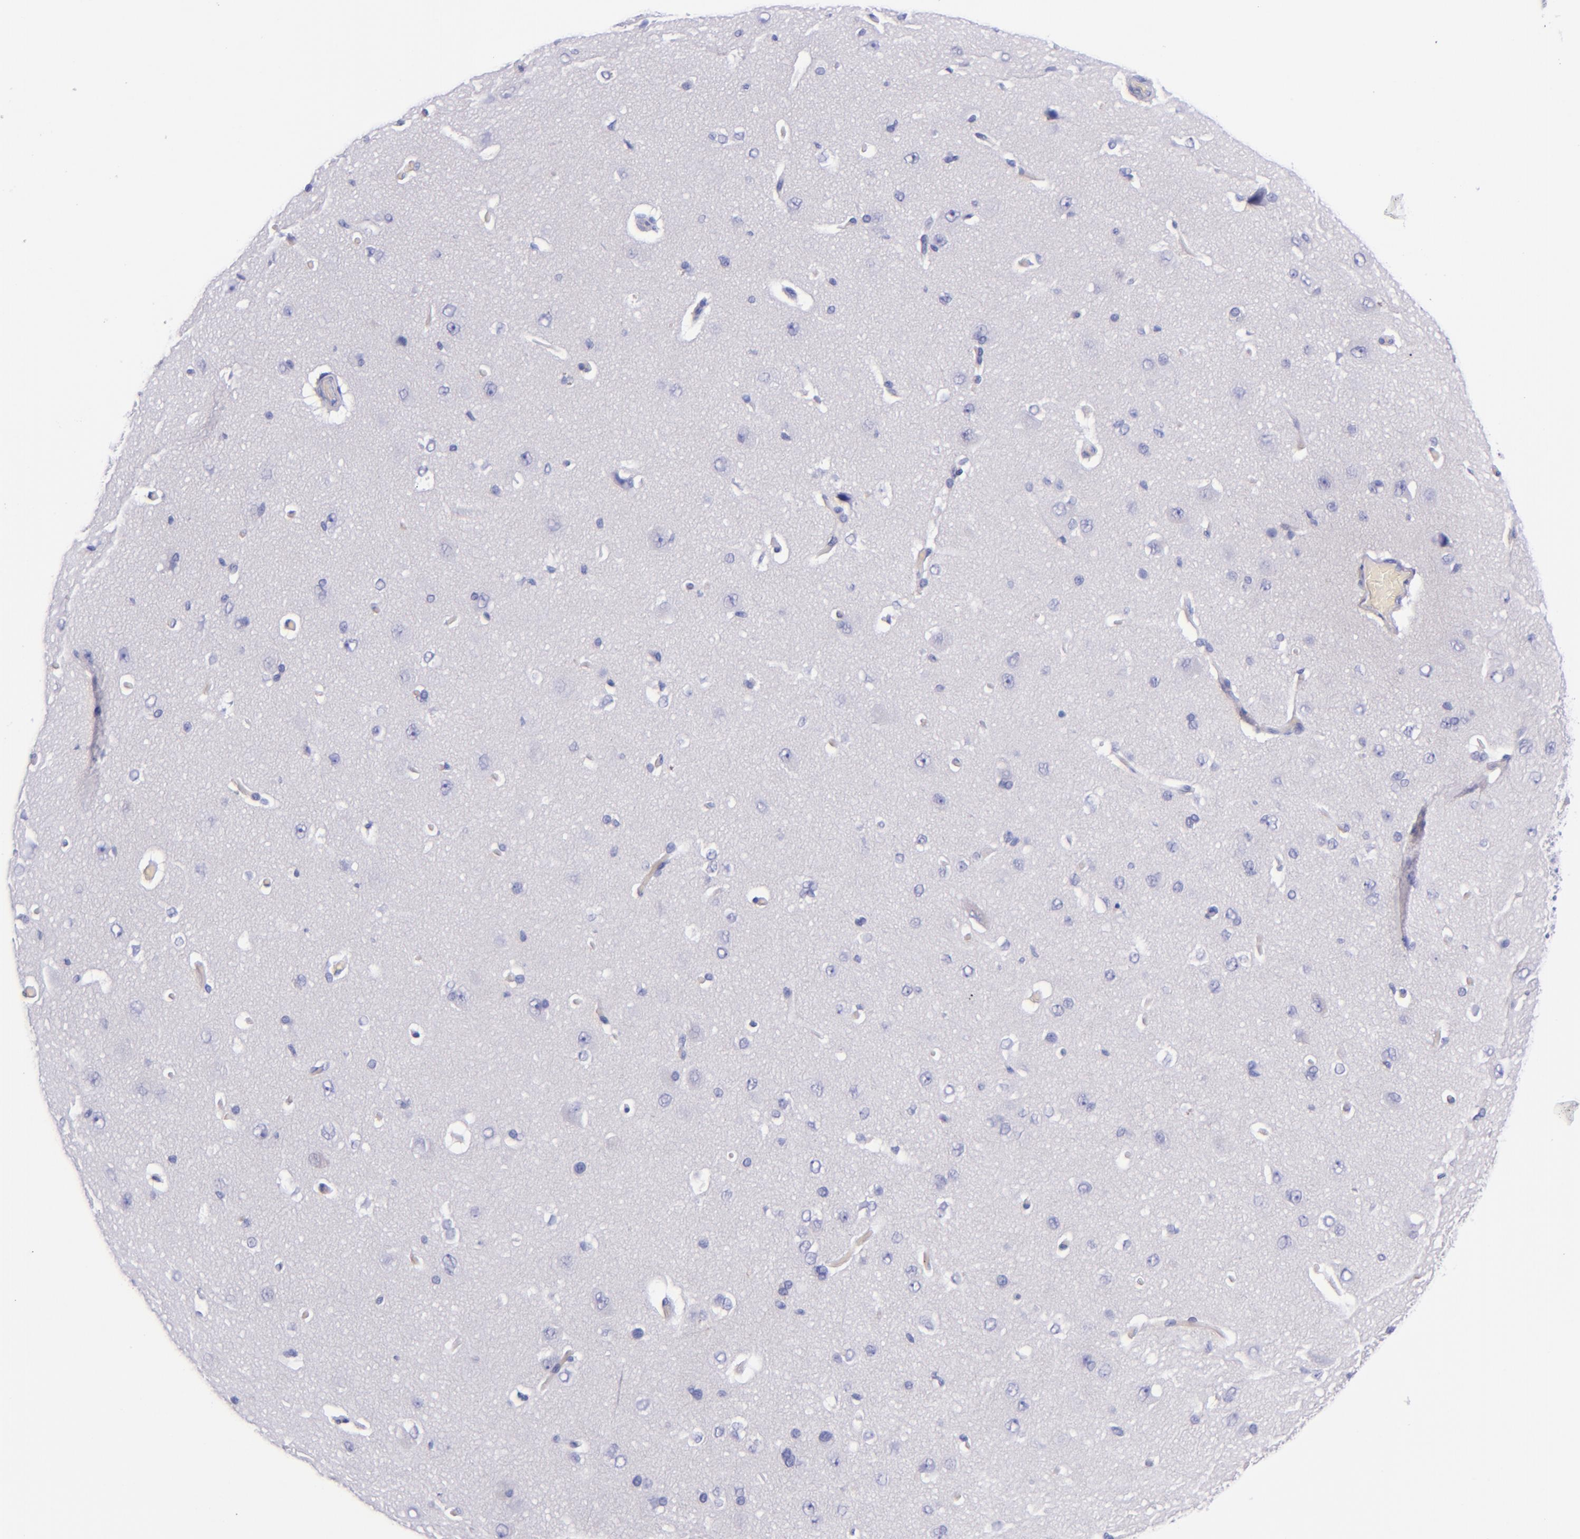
{"staining": {"intensity": "negative", "quantity": "none", "location": "none"}, "tissue": "cerebral cortex", "cell_type": "Endothelial cells", "image_type": "normal", "snomed": [{"axis": "morphology", "description": "Normal tissue, NOS"}, {"axis": "topography", "description": "Cerebral cortex"}], "caption": "This is an immunohistochemistry (IHC) image of benign cerebral cortex. There is no staining in endothelial cells.", "gene": "LAG3", "patient": {"sex": "female", "age": 45}}